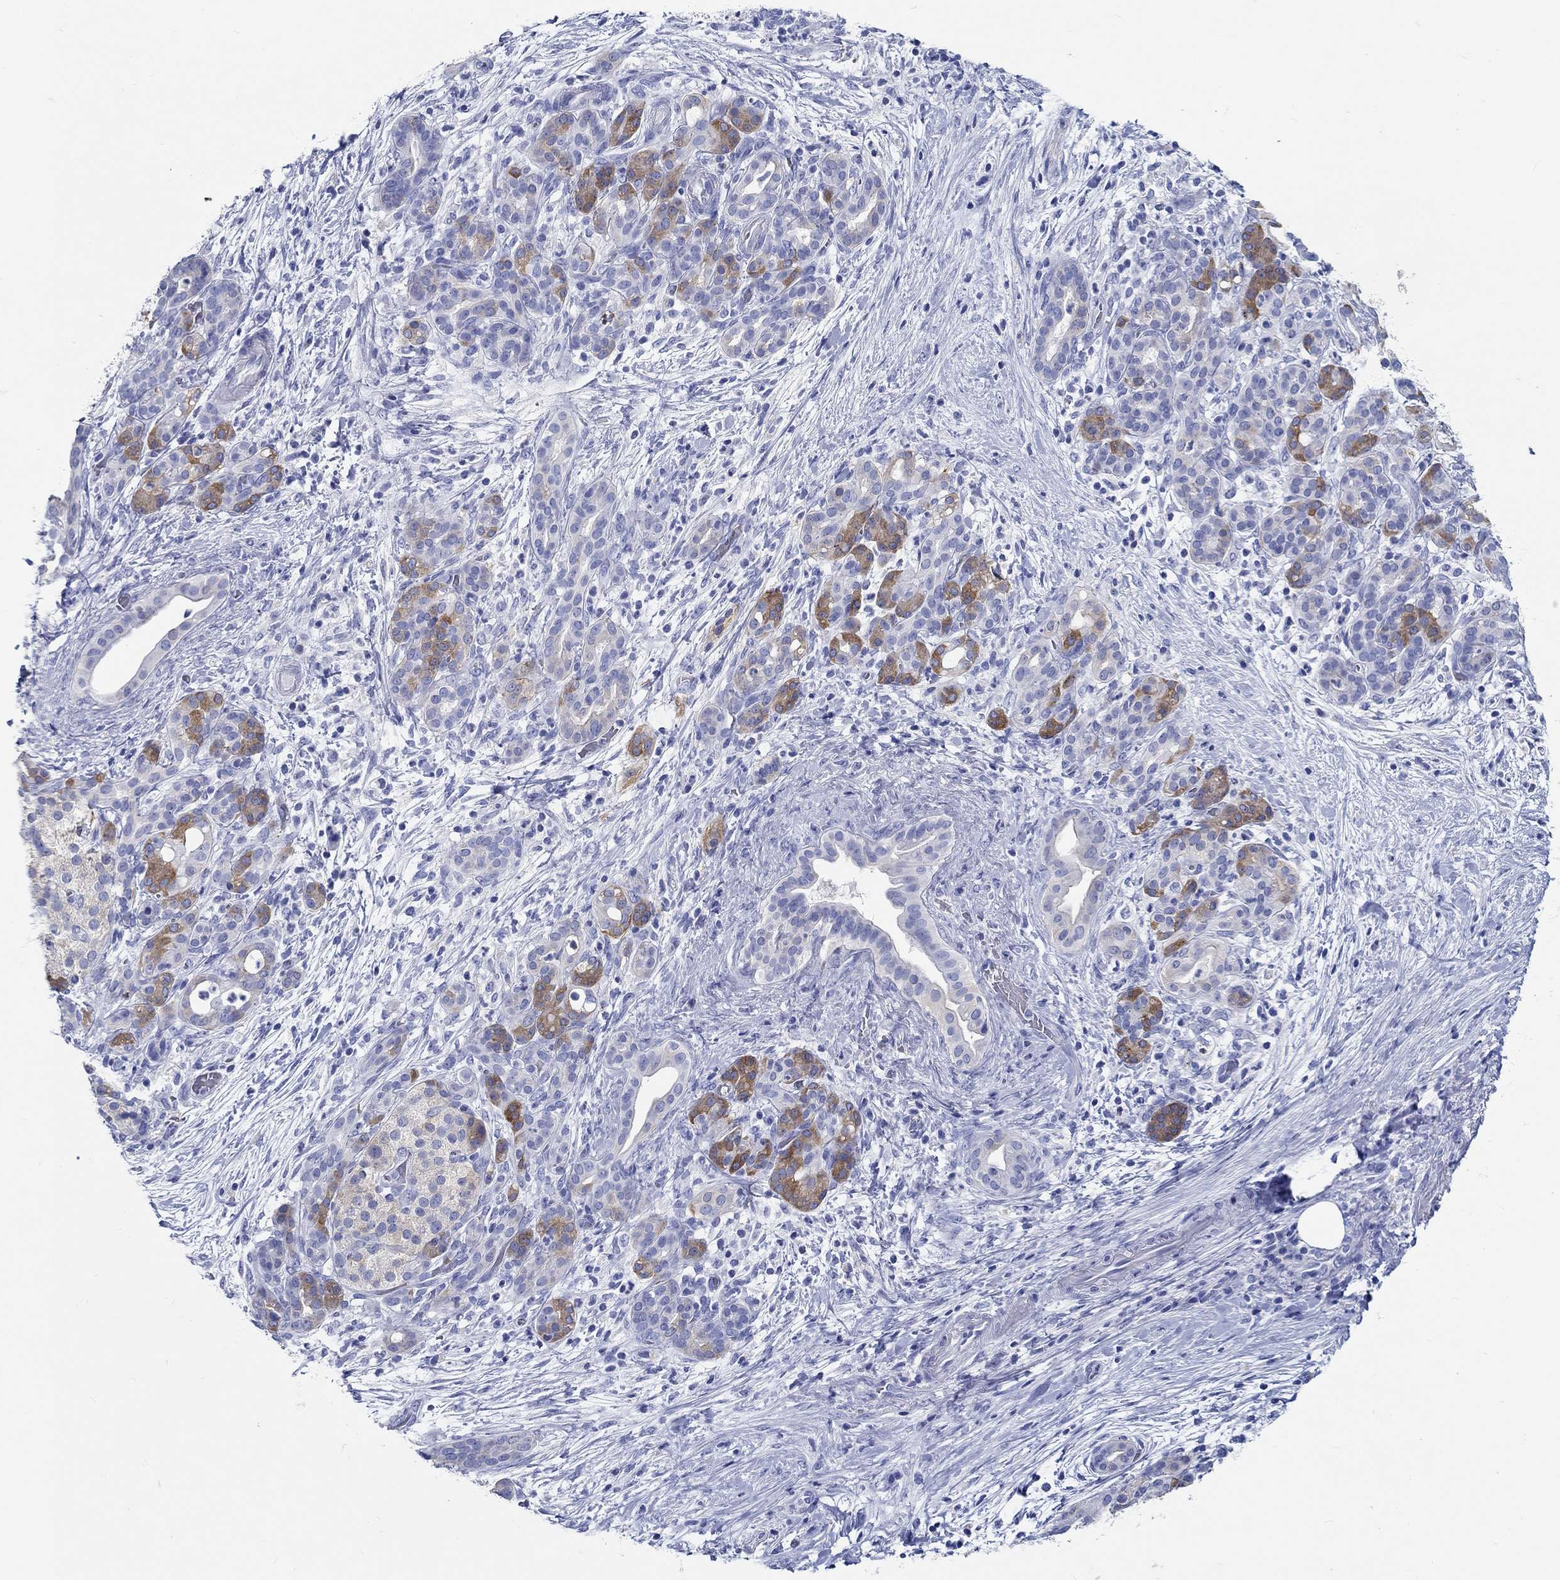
{"staining": {"intensity": "strong", "quantity": "<25%", "location": "cytoplasmic/membranous"}, "tissue": "pancreatic cancer", "cell_type": "Tumor cells", "image_type": "cancer", "snomed": [{"axis": "morphology", "description": "Adenocarcinoma, NOS"}, {"axis": "topography", "description": "Pancreas"}], "caption": "Immunohistochemical staining of human pancreatic cancer demonstrates strong cytoplasmic/membranous protein positivity in approximately <25% of tumor cells.", "gene": "FBXO2", "patient": {"sex": "male", "age": 44}}